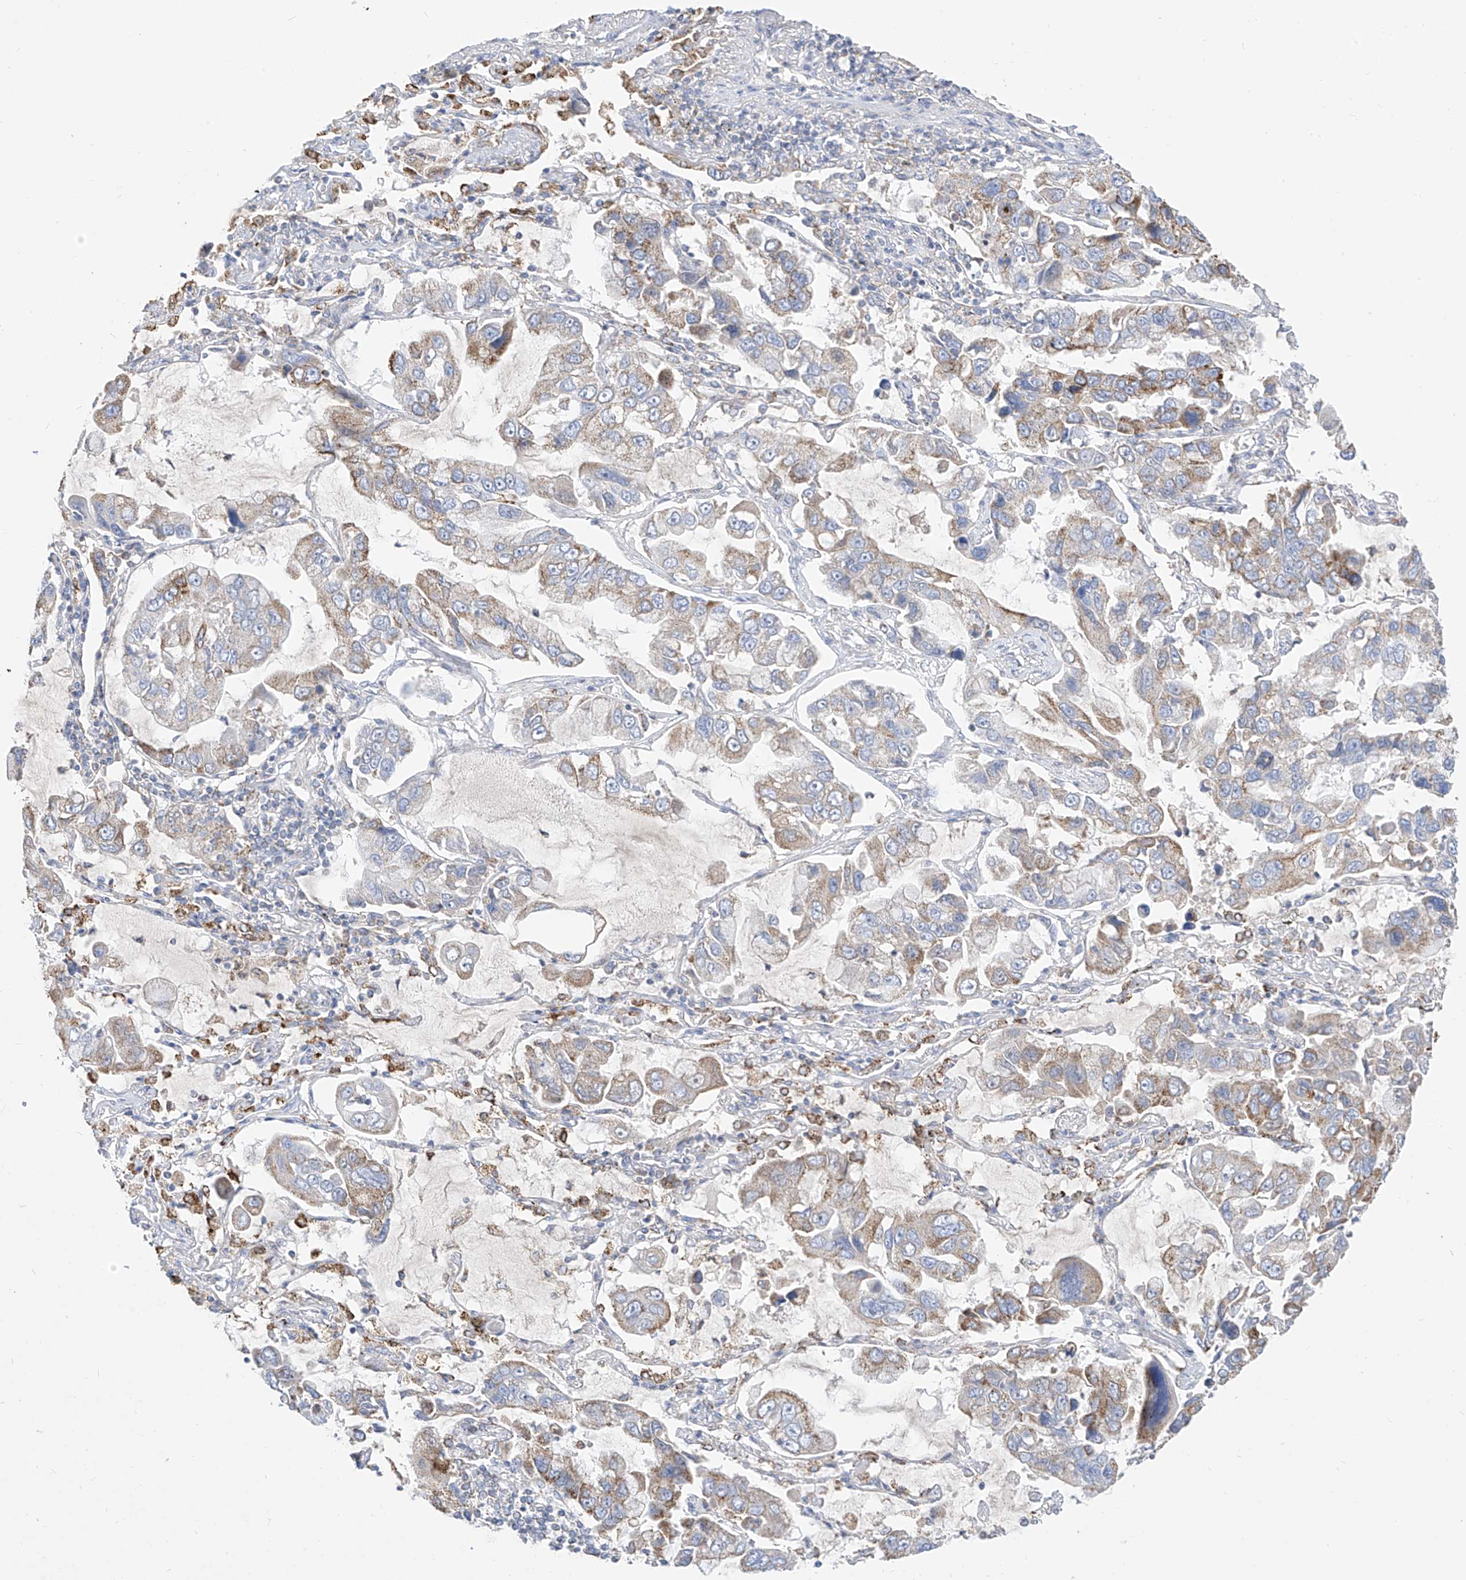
{"staining": {"intensity": "moderate", "quantity": ">75%", "location": "cytoplasmic/membranous"}, "tissue": "lung cancer", "cell_type": "Tumor cells", "image_type": "cancer", "snomed": [{"axis": "morphology", "description": "Adenocarcinoma, NOS"}, {"axis": "topography", "description": "Lung"}], "caption": "A high-resolution micrograph shows immunohistochemistry staining of adenocarcinoma (lung), which reveals moderate cytoplasmic/membranous positivity in about >75% of tumor cells.", "gene": "RASA2", "patient": {"sex": "male", "age": 64}}